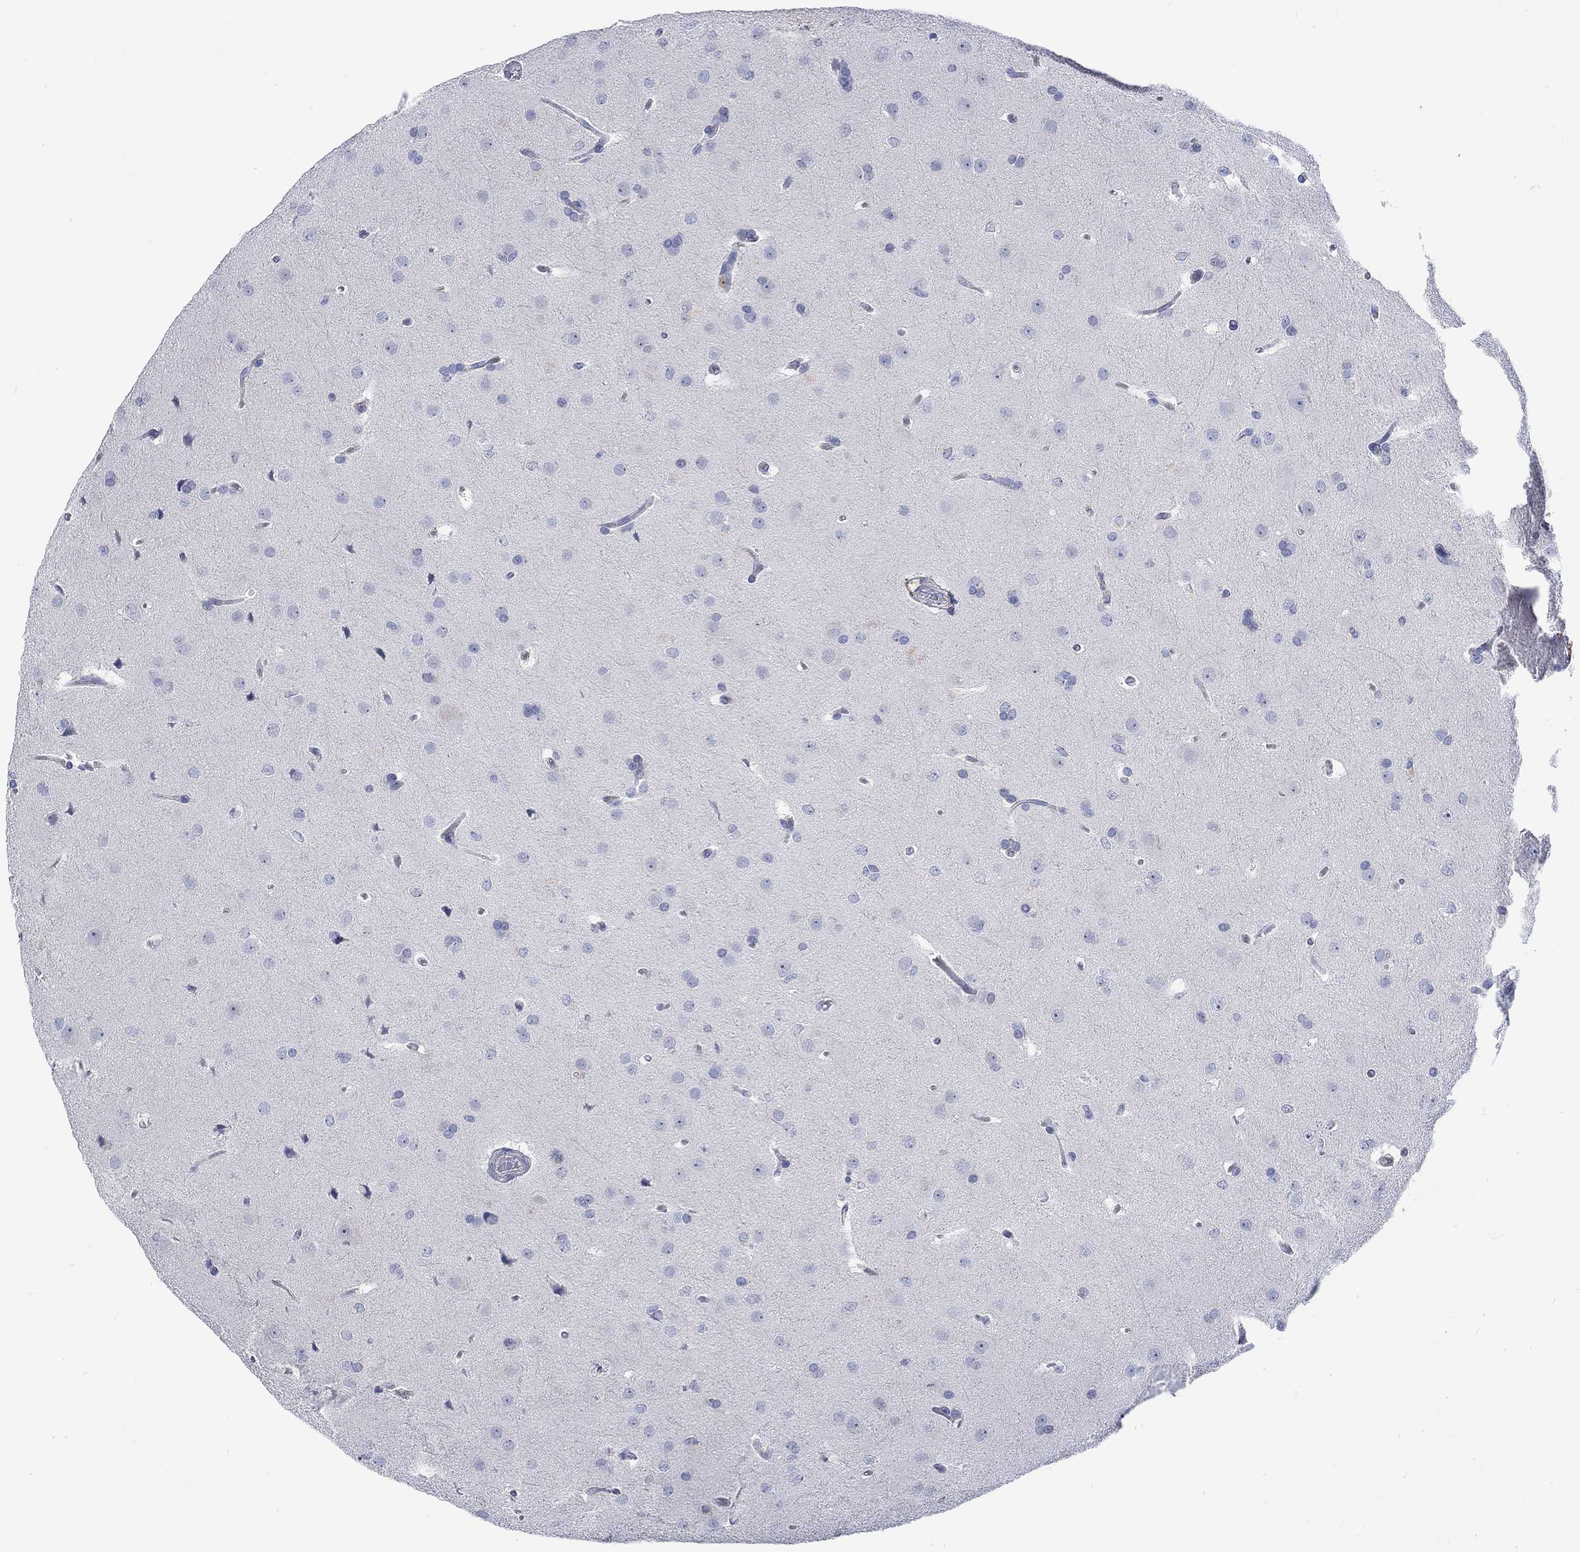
{"staining": {"intensity": "negative", "quantity": "none", "location": "none"}, "tissue": "glioma", "cell_type": "Tumor cells", "image_type": "cancer", "snomed": [{"axis": "morphology", "description": "Glioma, malignant, Low grade"}, {"axis": "topography", "description": "Brain"}], "caption": "Human malignant low-grade glioma stained for a protein using immunohistochemistry (IHC) demonstrates no expression in tumor cells.", "gene": "AGRP", "patient": {"sex": "female", "age": 32}}